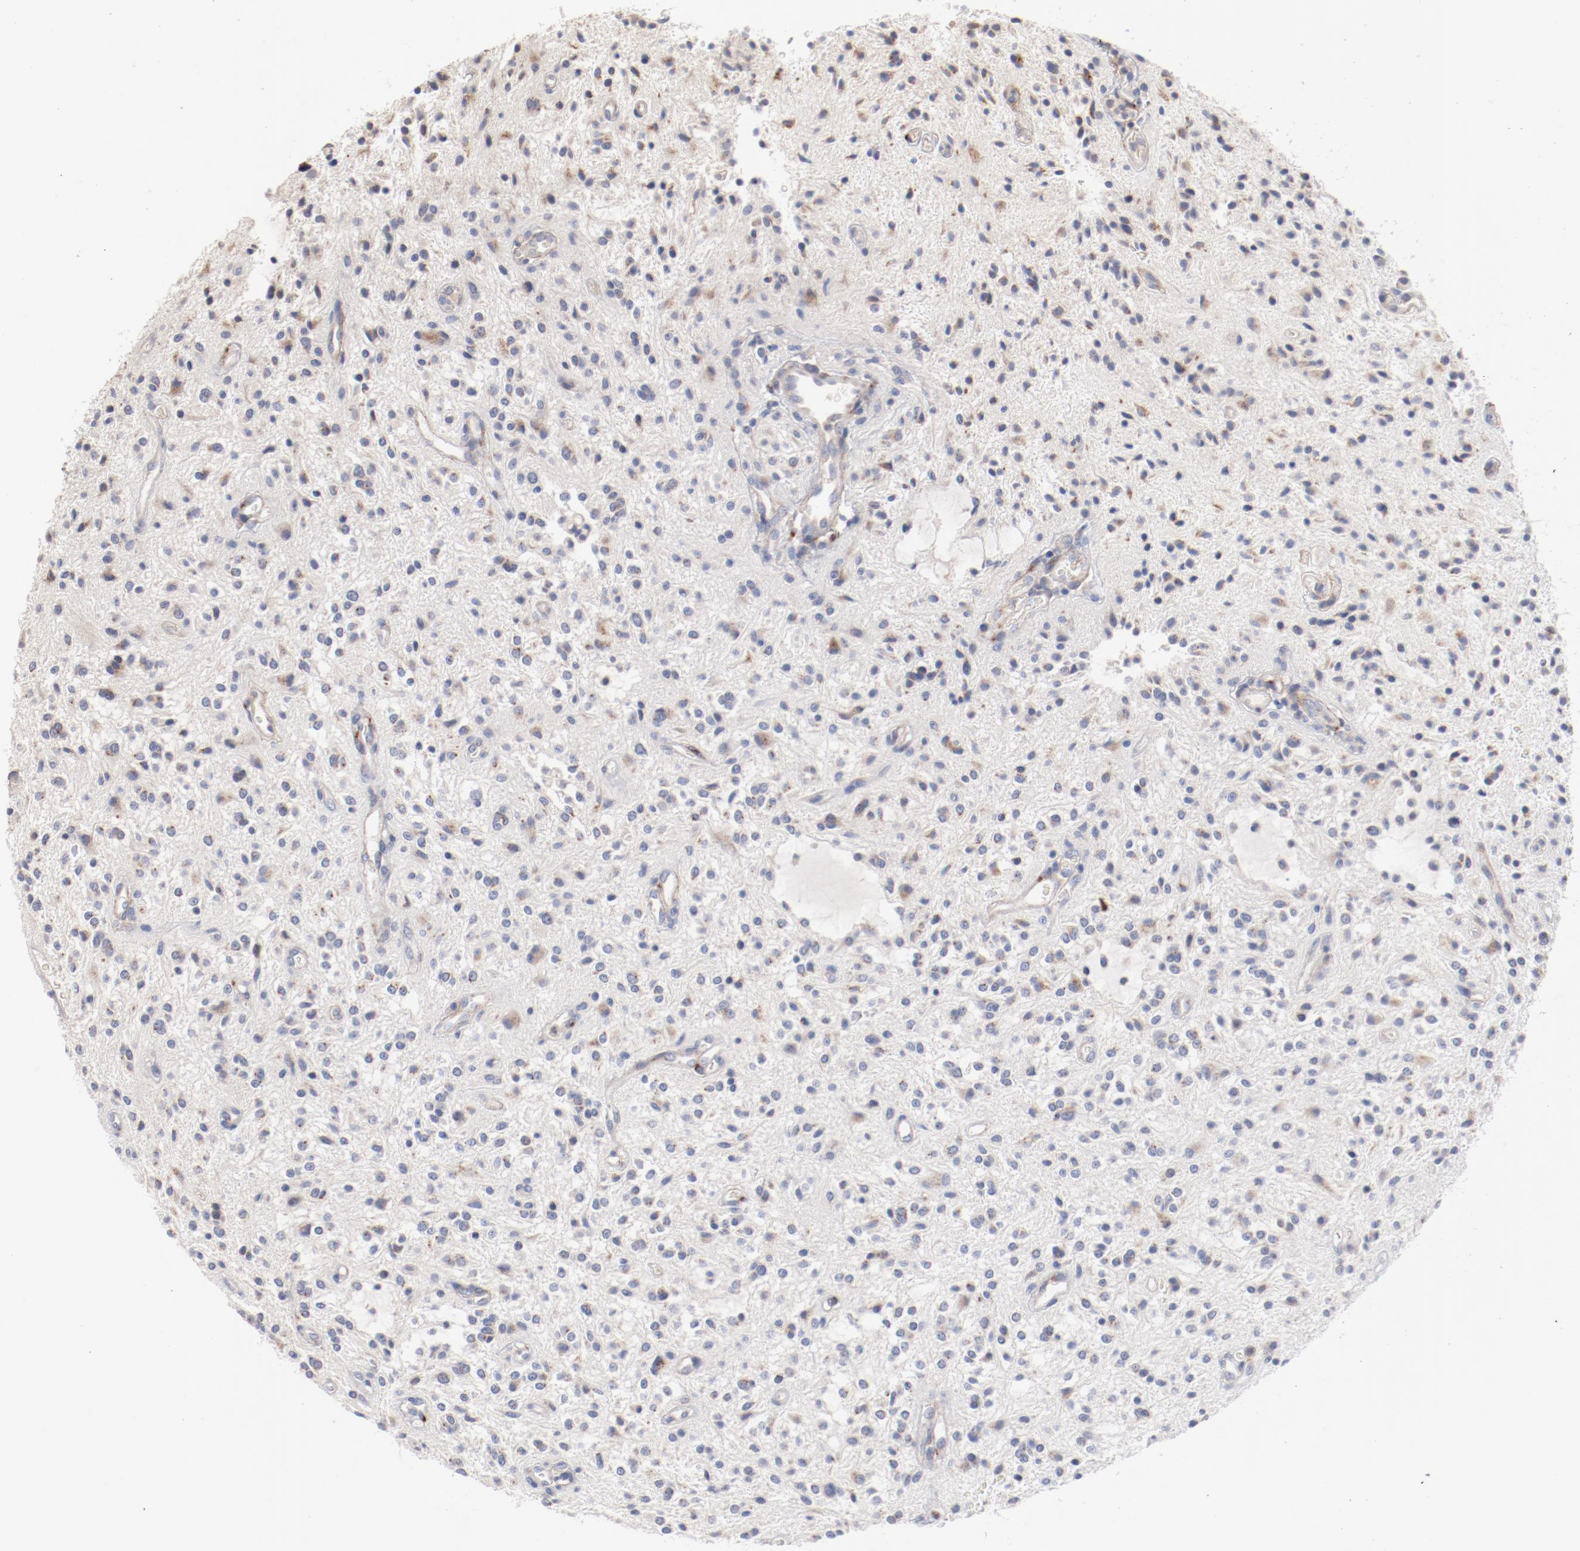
{"staining": {"intensity": "weak", "quantity": "<25%", "location": "cytoplasmic/membranous"}, "tissue": "glioma", "cell_type": "Tumor cells", "image_type": "cancer", "snomed": [{"axis": "morphology", "description": "Glioma, malignant, NOS"}, {"axis": "topography", "description": "Cerebellum"}], "caption": "This is an IHC histopathology image of malignant glioma. There is no expression in tumor cells.", "gene": "AK7", "patient": {"sex": "female", "age": 10}}